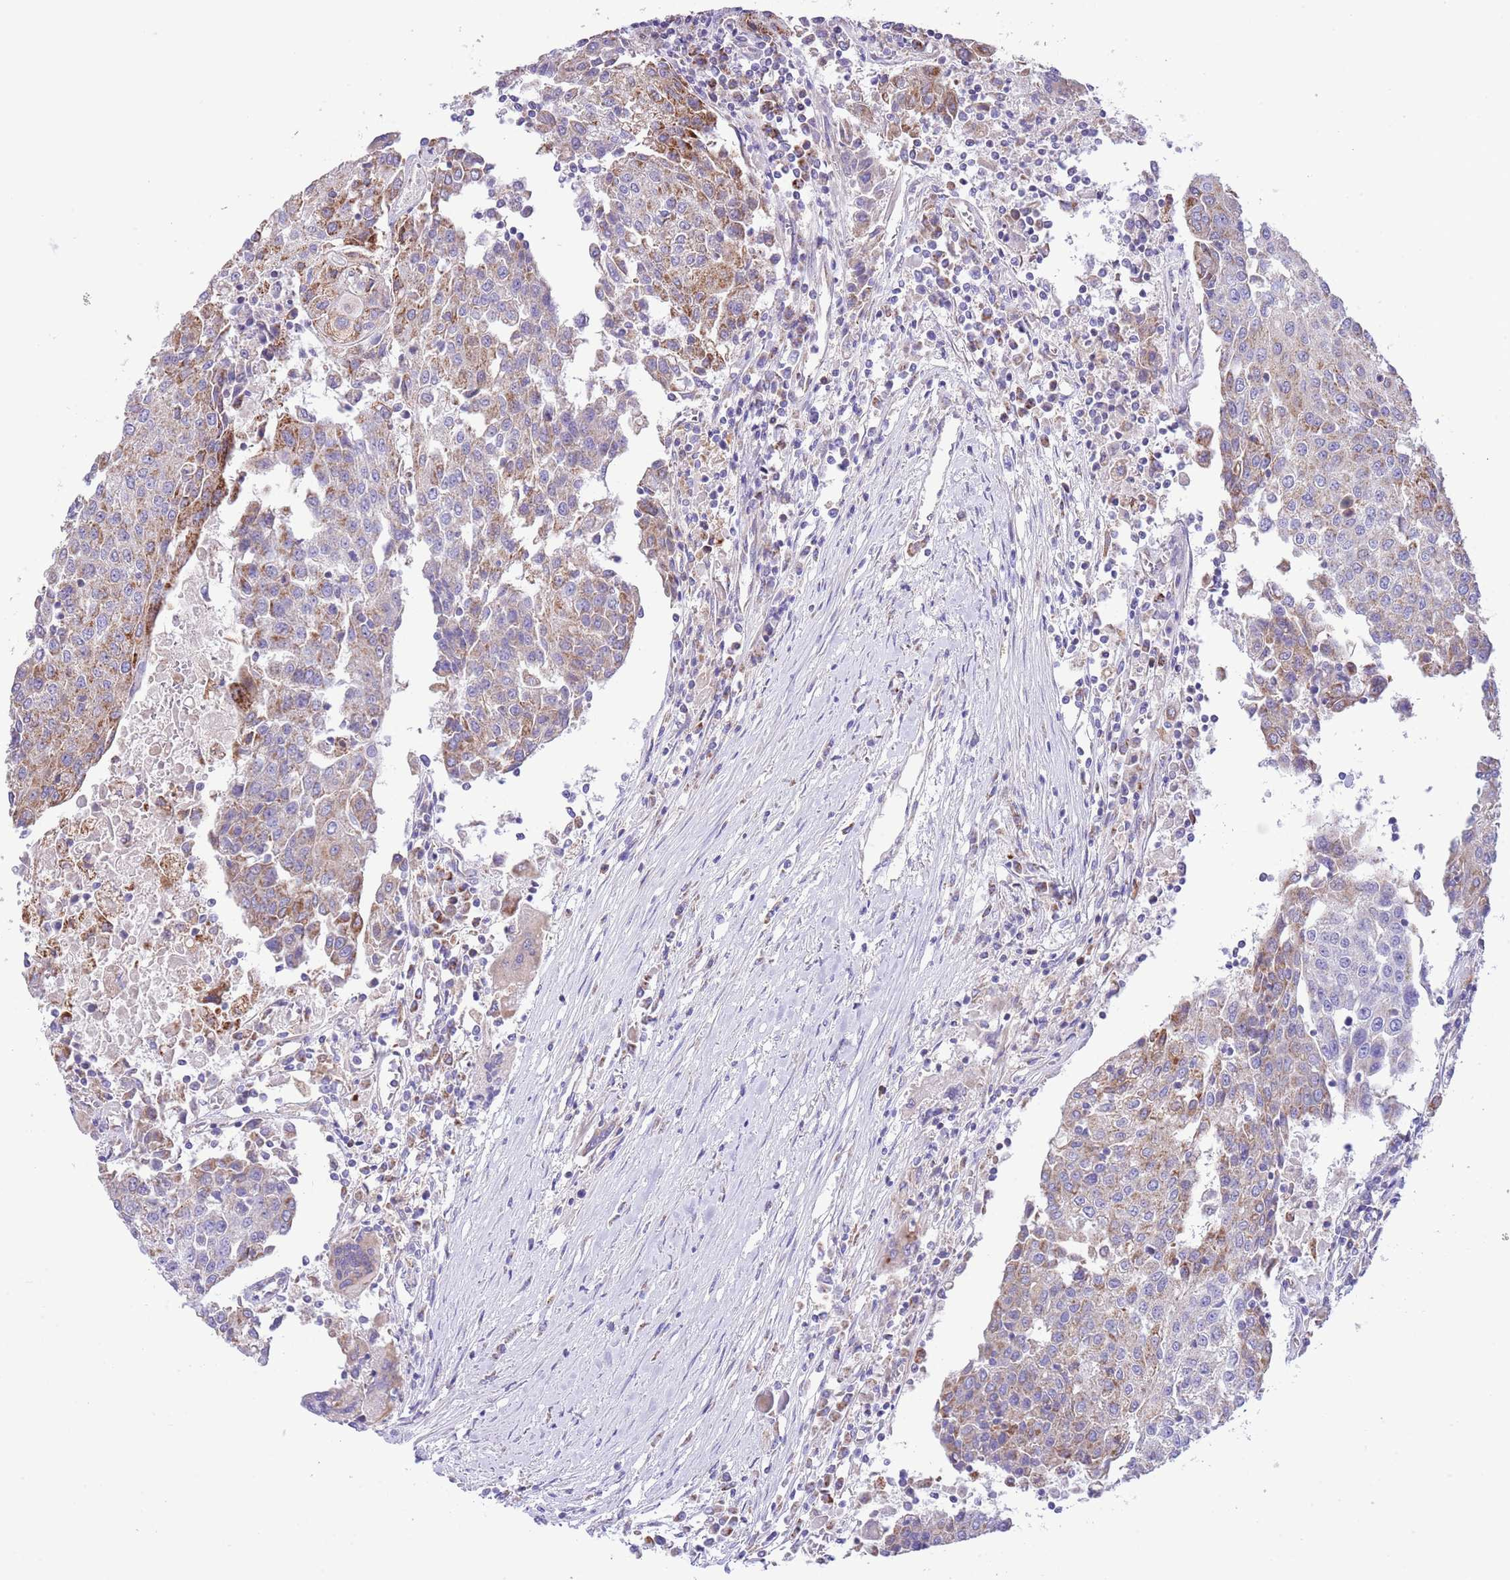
{"staining": {"intensity": "moderate", "quantity": "25%-75%", "location": "cytoplasmic/membranous"}, "tissue": "urothelial cancer", "cell_type": "Tumor cells", "image_type": "cancer", "snomed": [{"axis": "morphology", "description": "Urothelial carcinoma, High grade"}, {"axis": "topography", "description": "Urinary bladder"}], "caption": "Moderate cytoplasmic/membranous positivity is identified in about 25%-75% of tumor cells in urothelial carcinoma (high-grade).", "gene": "SS18L2", "patient": {"sex": "female", "age": 85}}